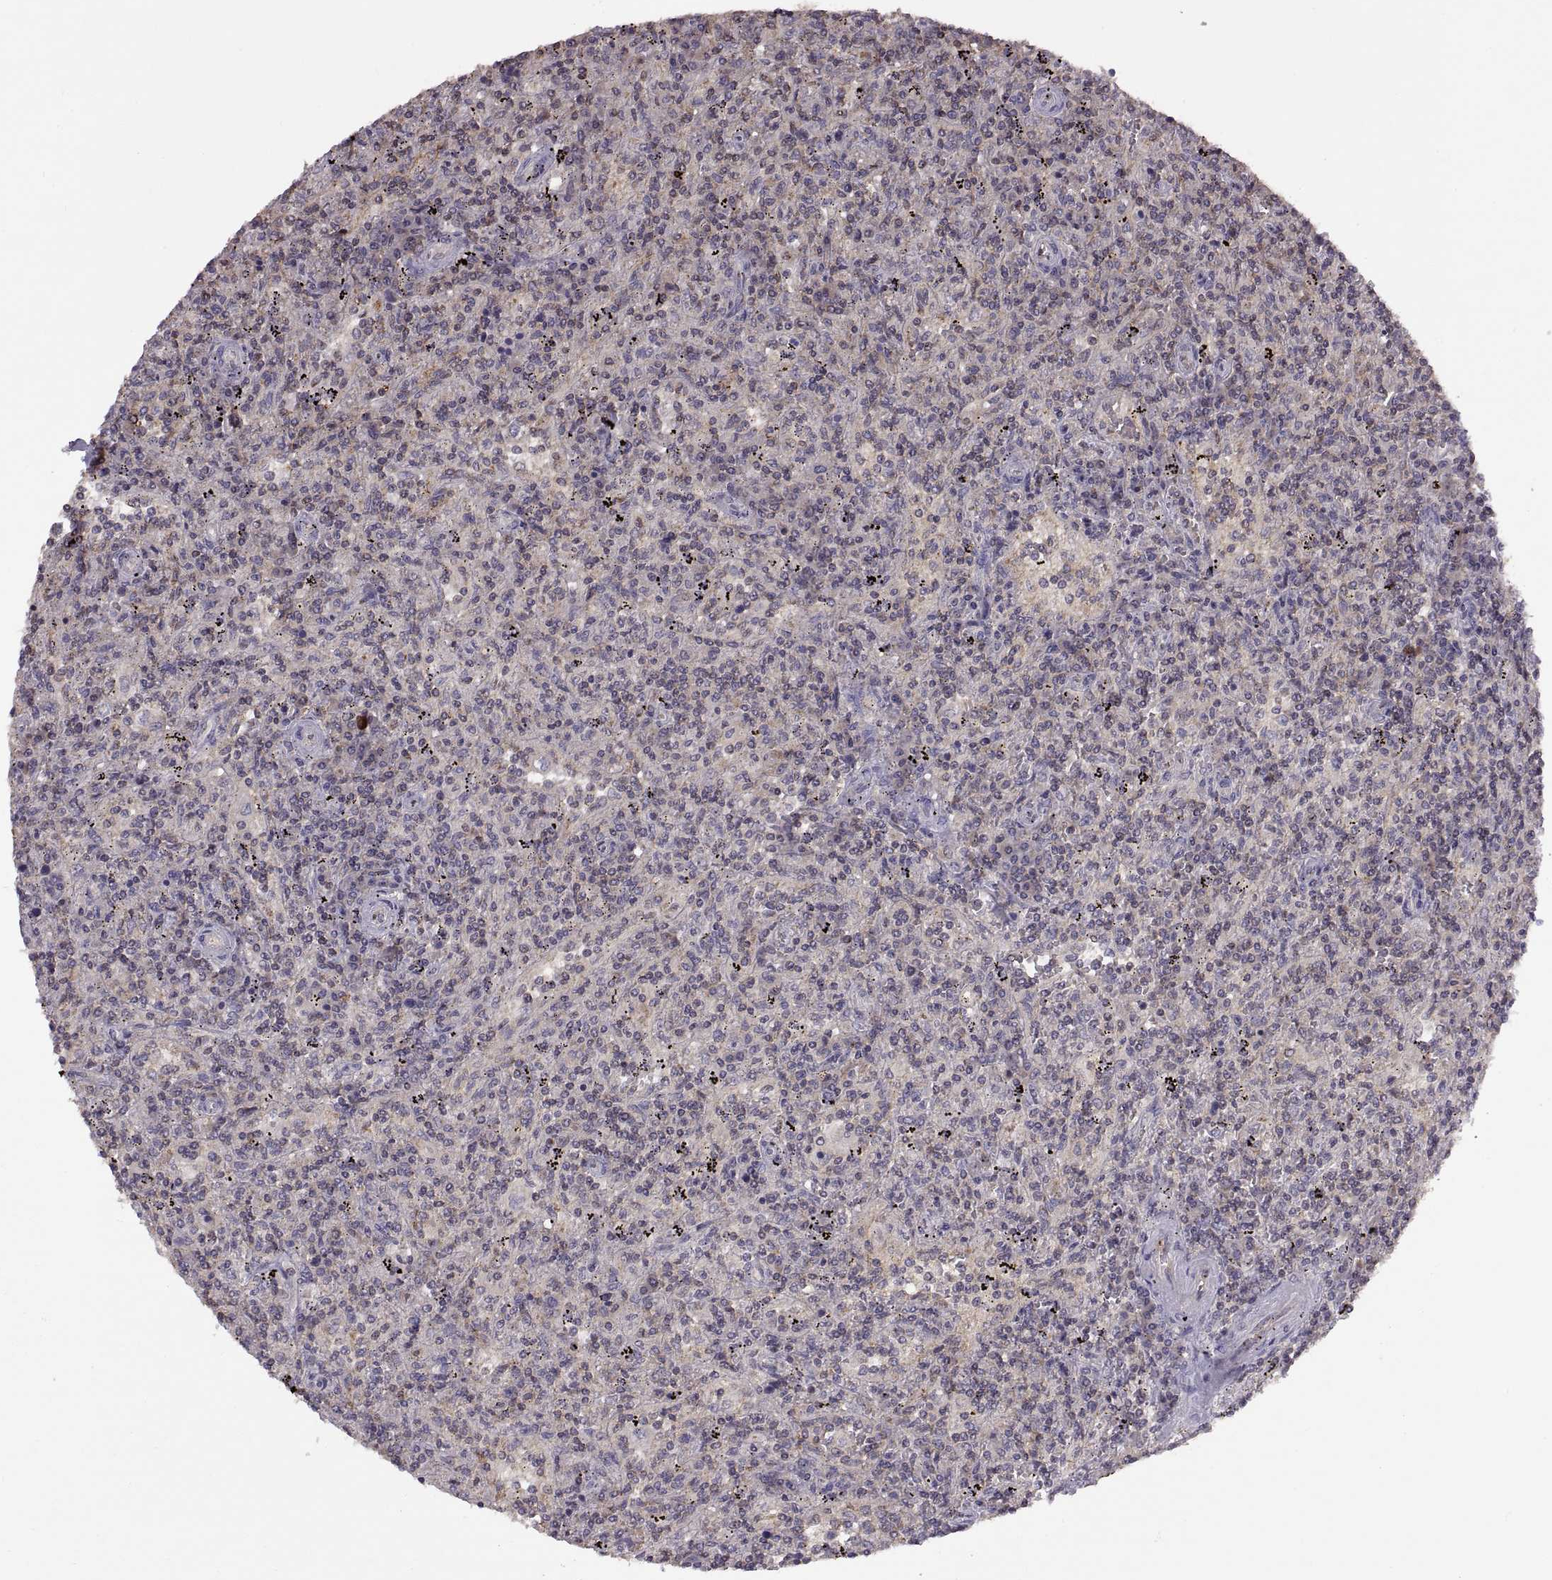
{"staining": {"intensity": "negative", "quantity": "none", "location": "none"}, "tissue": "lymphoma", "cell_type": "Tumor cells", "image_type": "cancer", "snomed": [{"axis": "morphology", "description": "Malignant lymphoma, non-Hodgkin's type, Low grade"}, {"axis": "topography", "description": "Spleen"}], "caption": "Tumor cells are negative for brown protein staining in lymphoma.", "gene": "NMNAT2", "patient": {"sex": "male", "age": 62}}